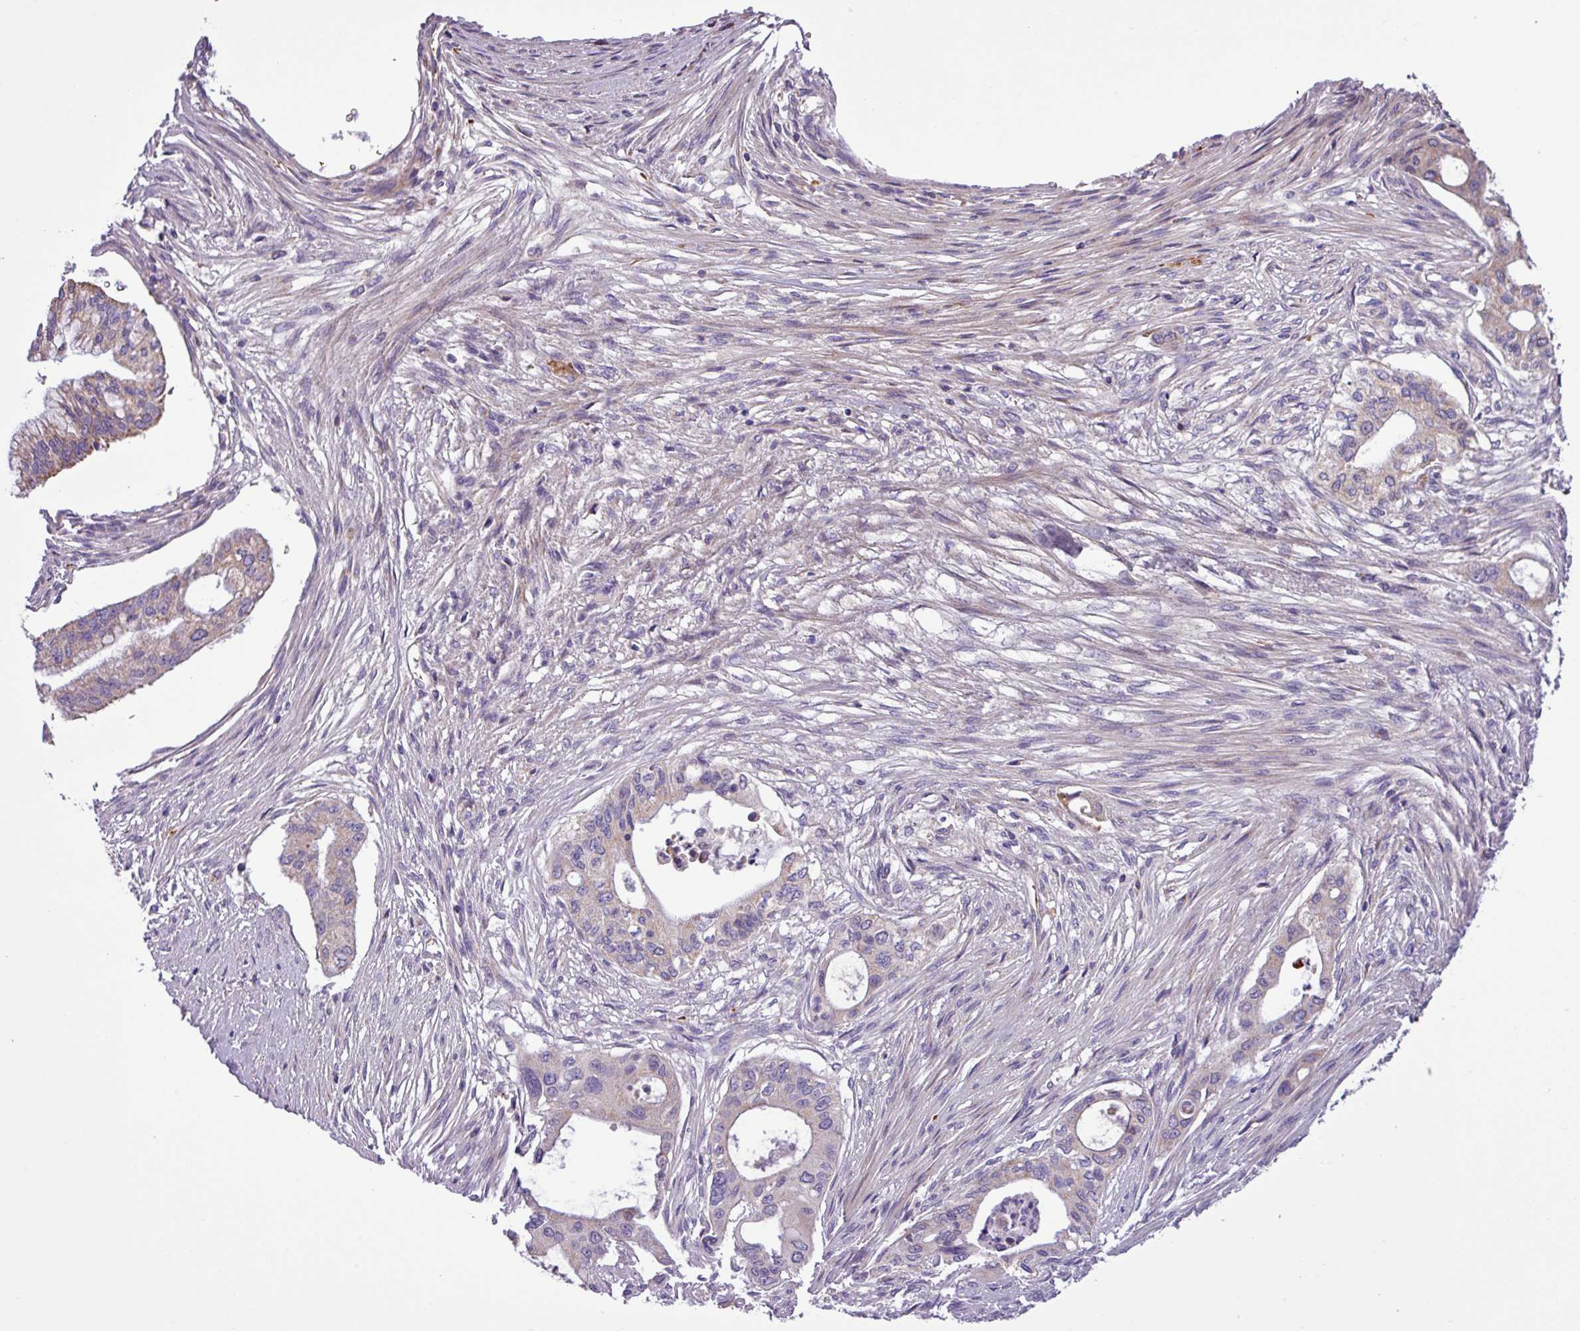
{"staining": {"intensity": "moderate", "quantity": "25%-75%", "location": "cytoplasmic/membranous"}, "tissue": "pancreatic cancer", "cell_type": "Tumor cells", "image_type": "cancer", "snomed": [{"axis": "morphology", "description": "Adenocarcinoma, NOS"}, {"axis": "topography", "description": "Pancreas"}], "caption": "Moderate cytoplasmic/membranous protein expression is seen in approximately 25%-75% of tumor cells in pancreatic adenocarcinoma. Nuclei are stained in blue.", "gene": "FAM183A", "patient": {"sex": "male", "age": 46}}